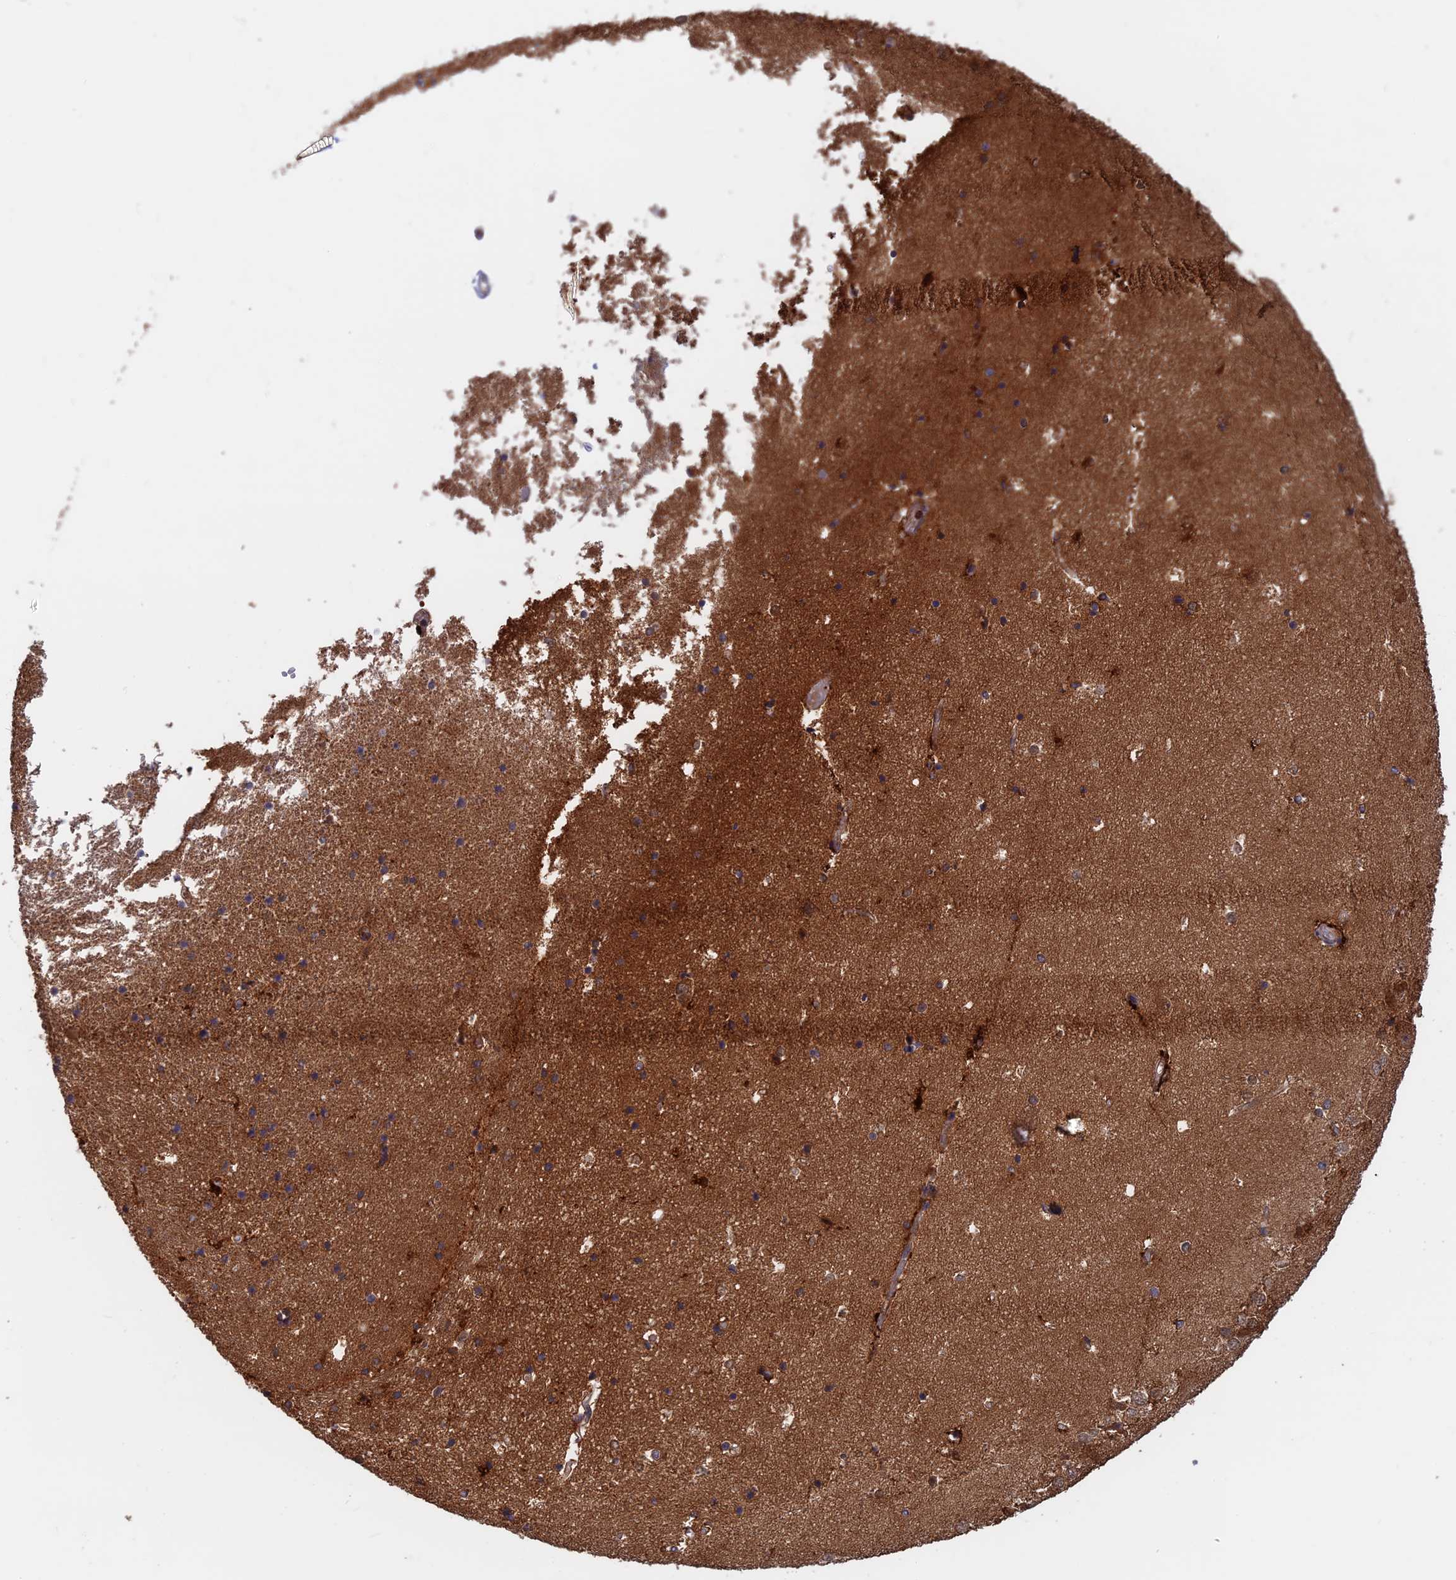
{"staining": {"intensity": "moderate", "quantity": "<25%", "location": "cytoplasmic/membranous"}, "tissue": "hippocampus", "cell_type": "Glial cells", "image_type": "normal", "snomed": [{"axis": "morphology", "description": "Normal tissue, NOS"}, {"axis": "topography", "description": "Hippocampus"}], "caption": "This is a photomicrograph of IHC staining of unremarkable hippocampus, which shows moderate positivity in the cytoplasmic/membranous of glial cells.", "gene": "BLVRA", "patient": {"sex": "female", "age": 52}}